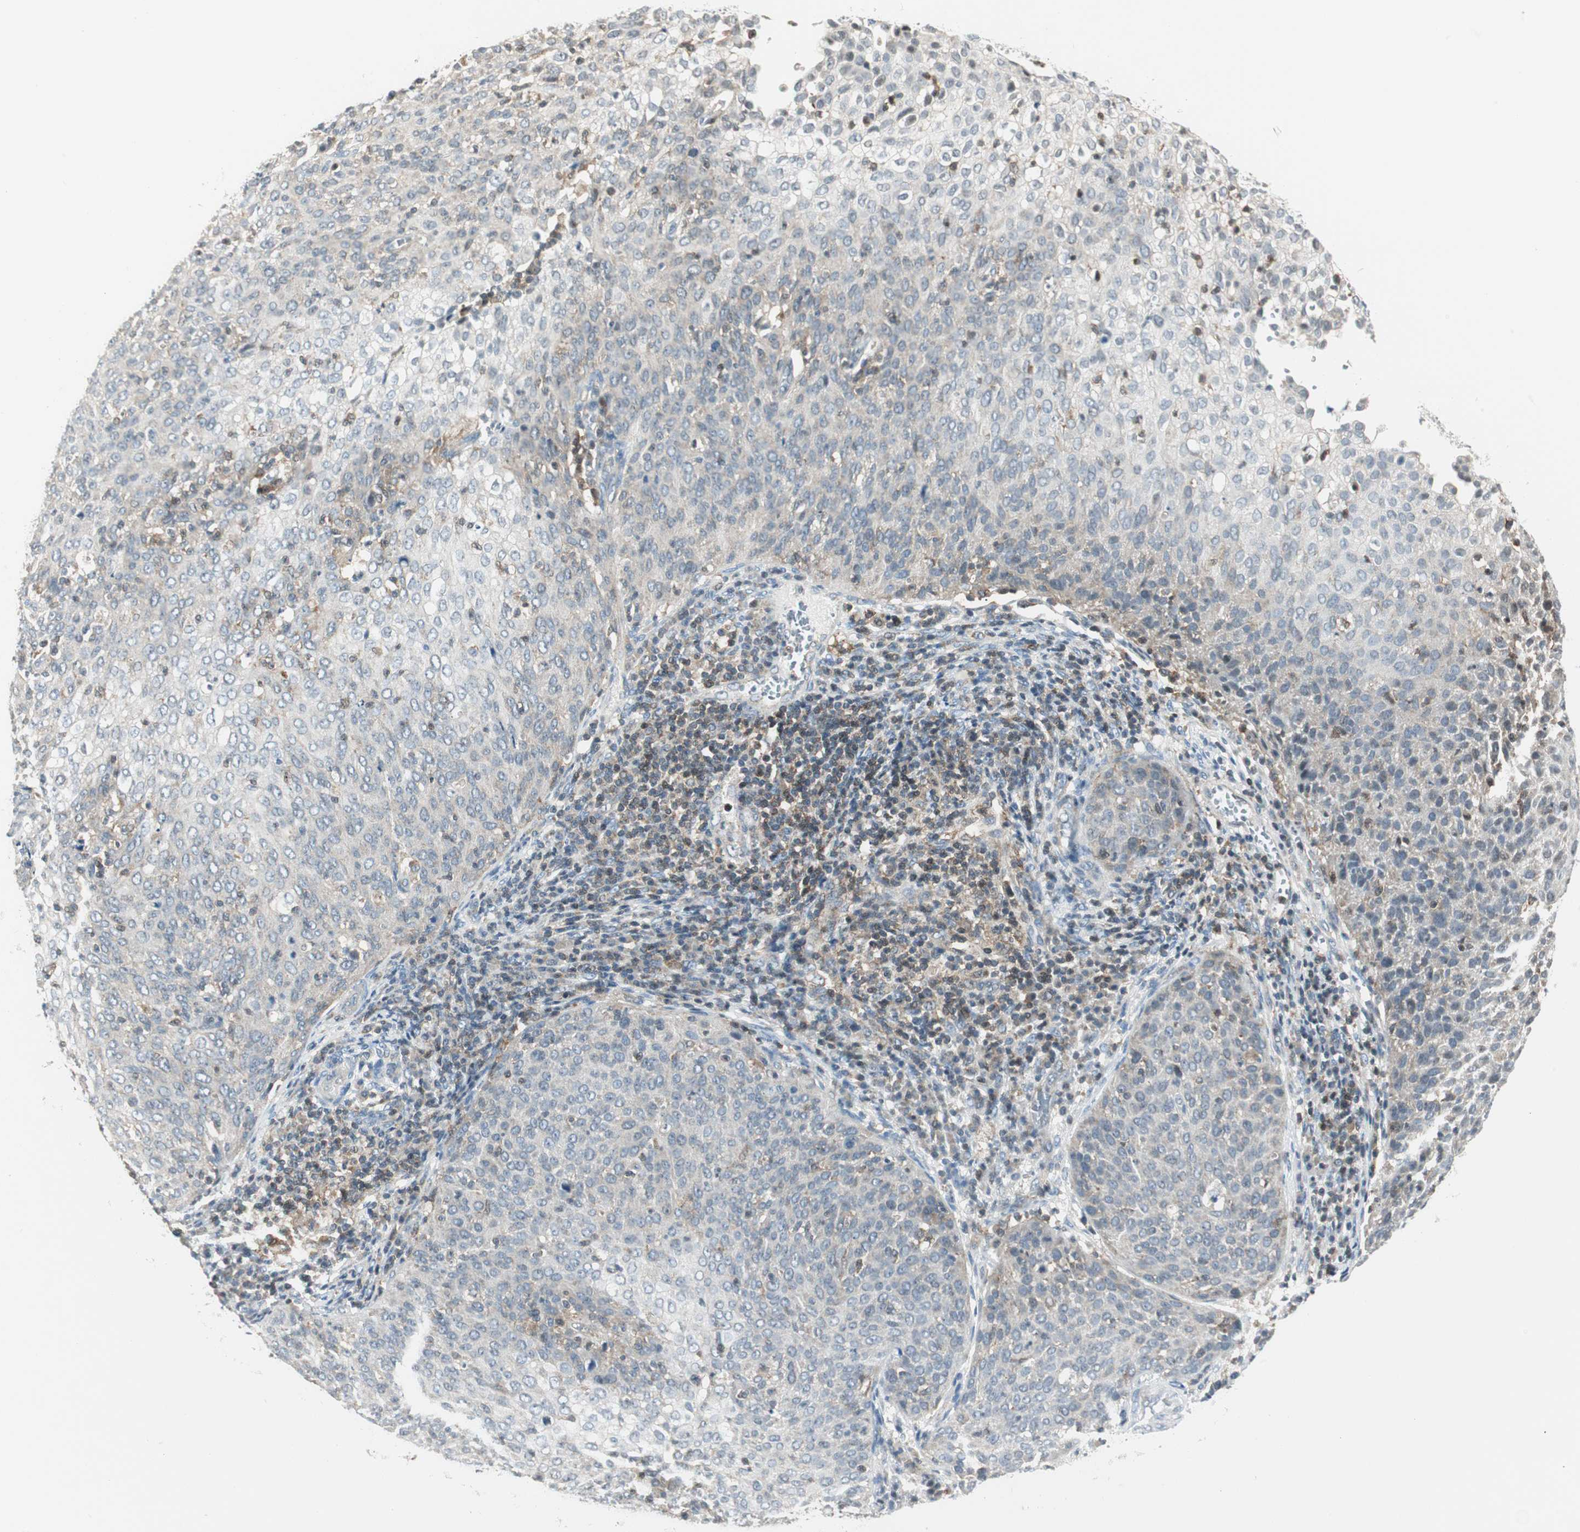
{"staining": {"intensity": "negative", "quantity": "none", "location": "none"}, "tissue": "cervical cancer", "cell_type": "Tumor cells", "image_type": "cancer", "snomed": [{"axis": "morphology", "description": "Squamous cell carcinoma, NOS"}, {"axis": "topography", "description": "Cervix"}], "caption": "Tumor cells are negative for brown protein staining in cervical squamous cell carcinoma.", "gene": "PPP1CA", "patient": {"sex": "female", "age": 38}}